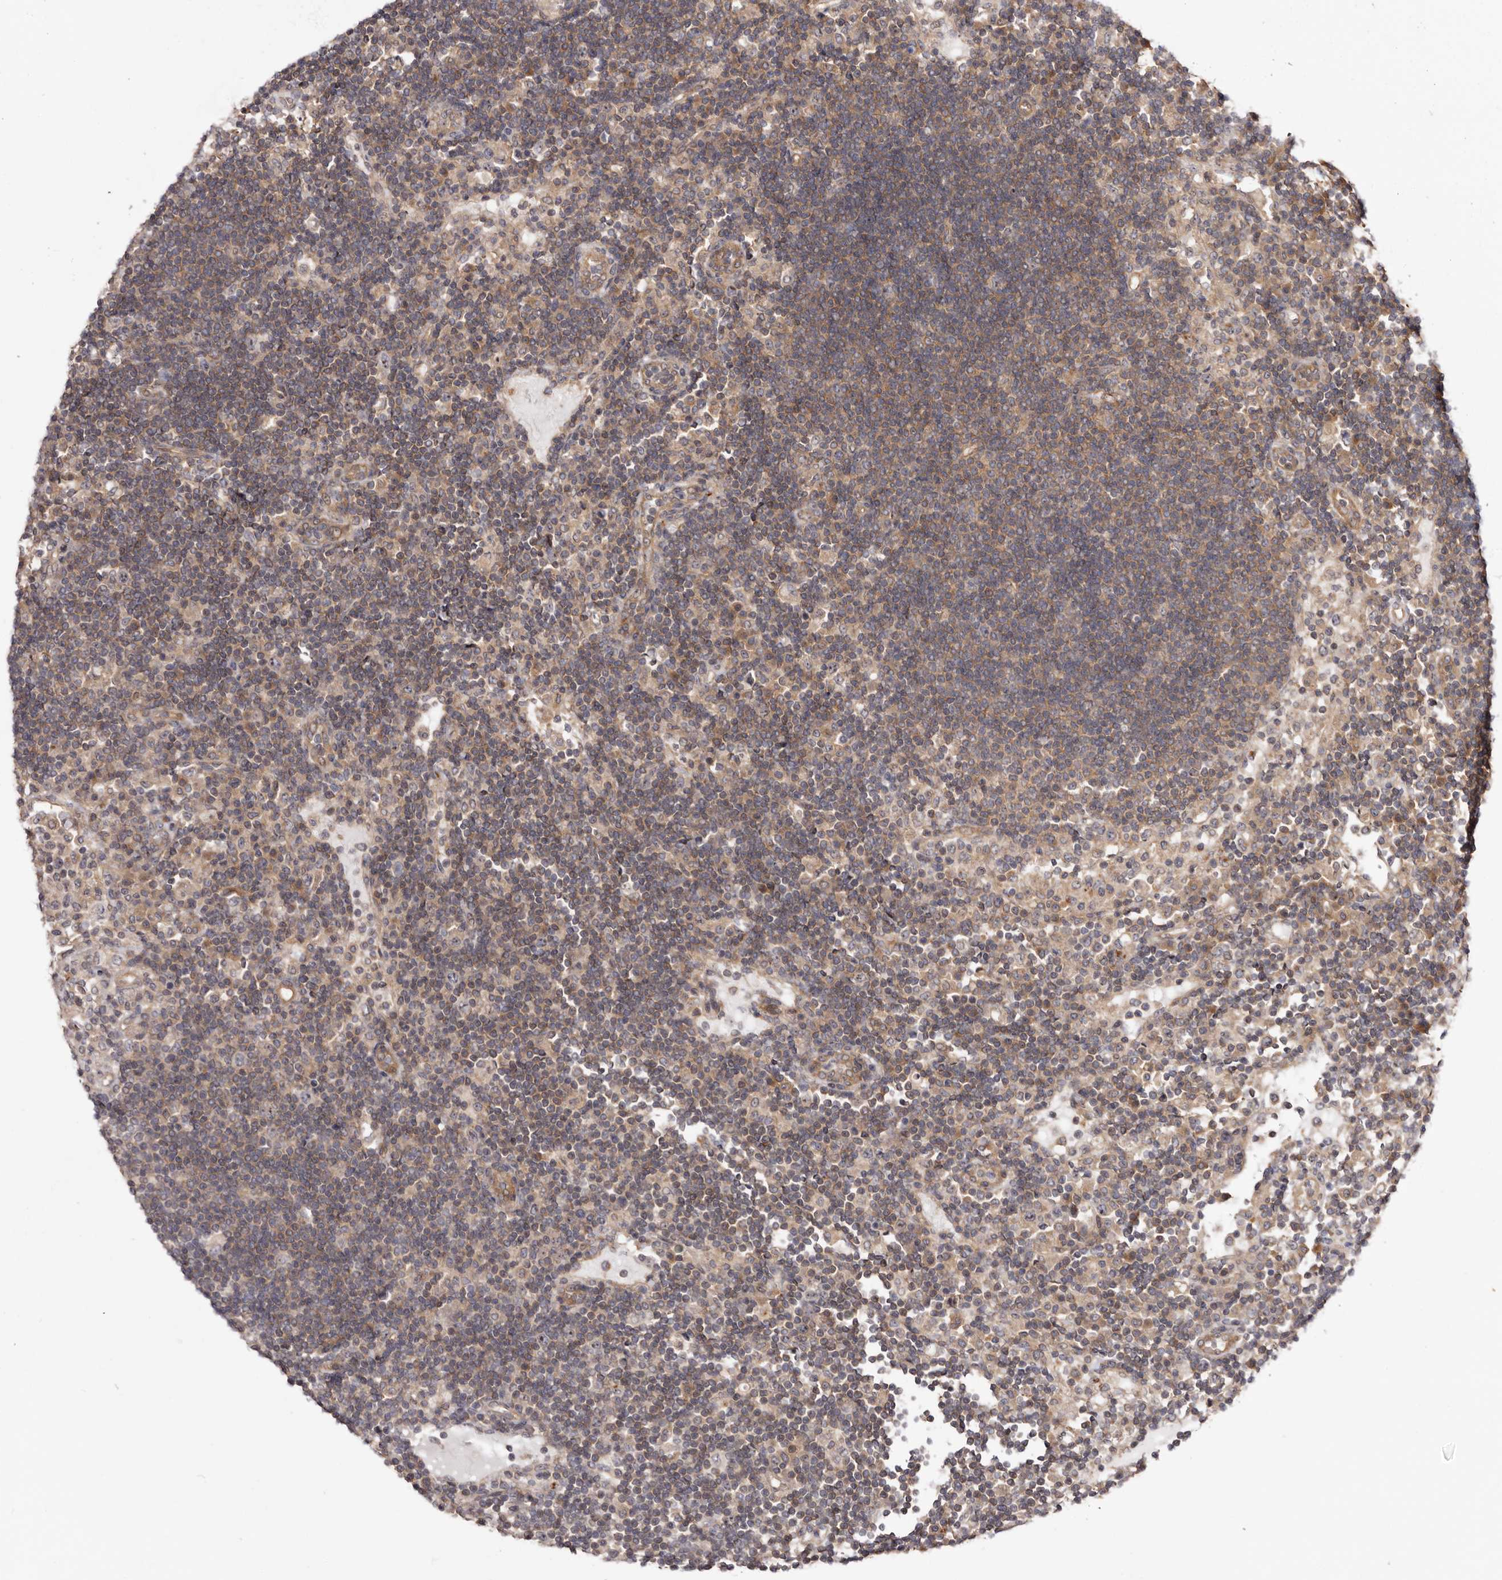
{"staining": {"intensity": "moderate", "quantity": "25%-75%", "location": "cytoplasmic/membranous"}, "tissue": "lymph node", "cell_type": "Germinal center cells", "image_type": "normal", "snomed": [{"axis": "morphology", "description": "Normal tissue, NOS"}, {"axis": "topography", "description": "Lymph node"}], "caption": "Immunohistochemical staining of normal human lymph node demonstrates moderate cytoplasmic/membranous protein positivity in about 25%-75% of germinal center cells. (Brightfield microscopy of DAB IHC at high magnification).", "gene": "PANK4", "patient": {"sex": "female", "age": 53}}